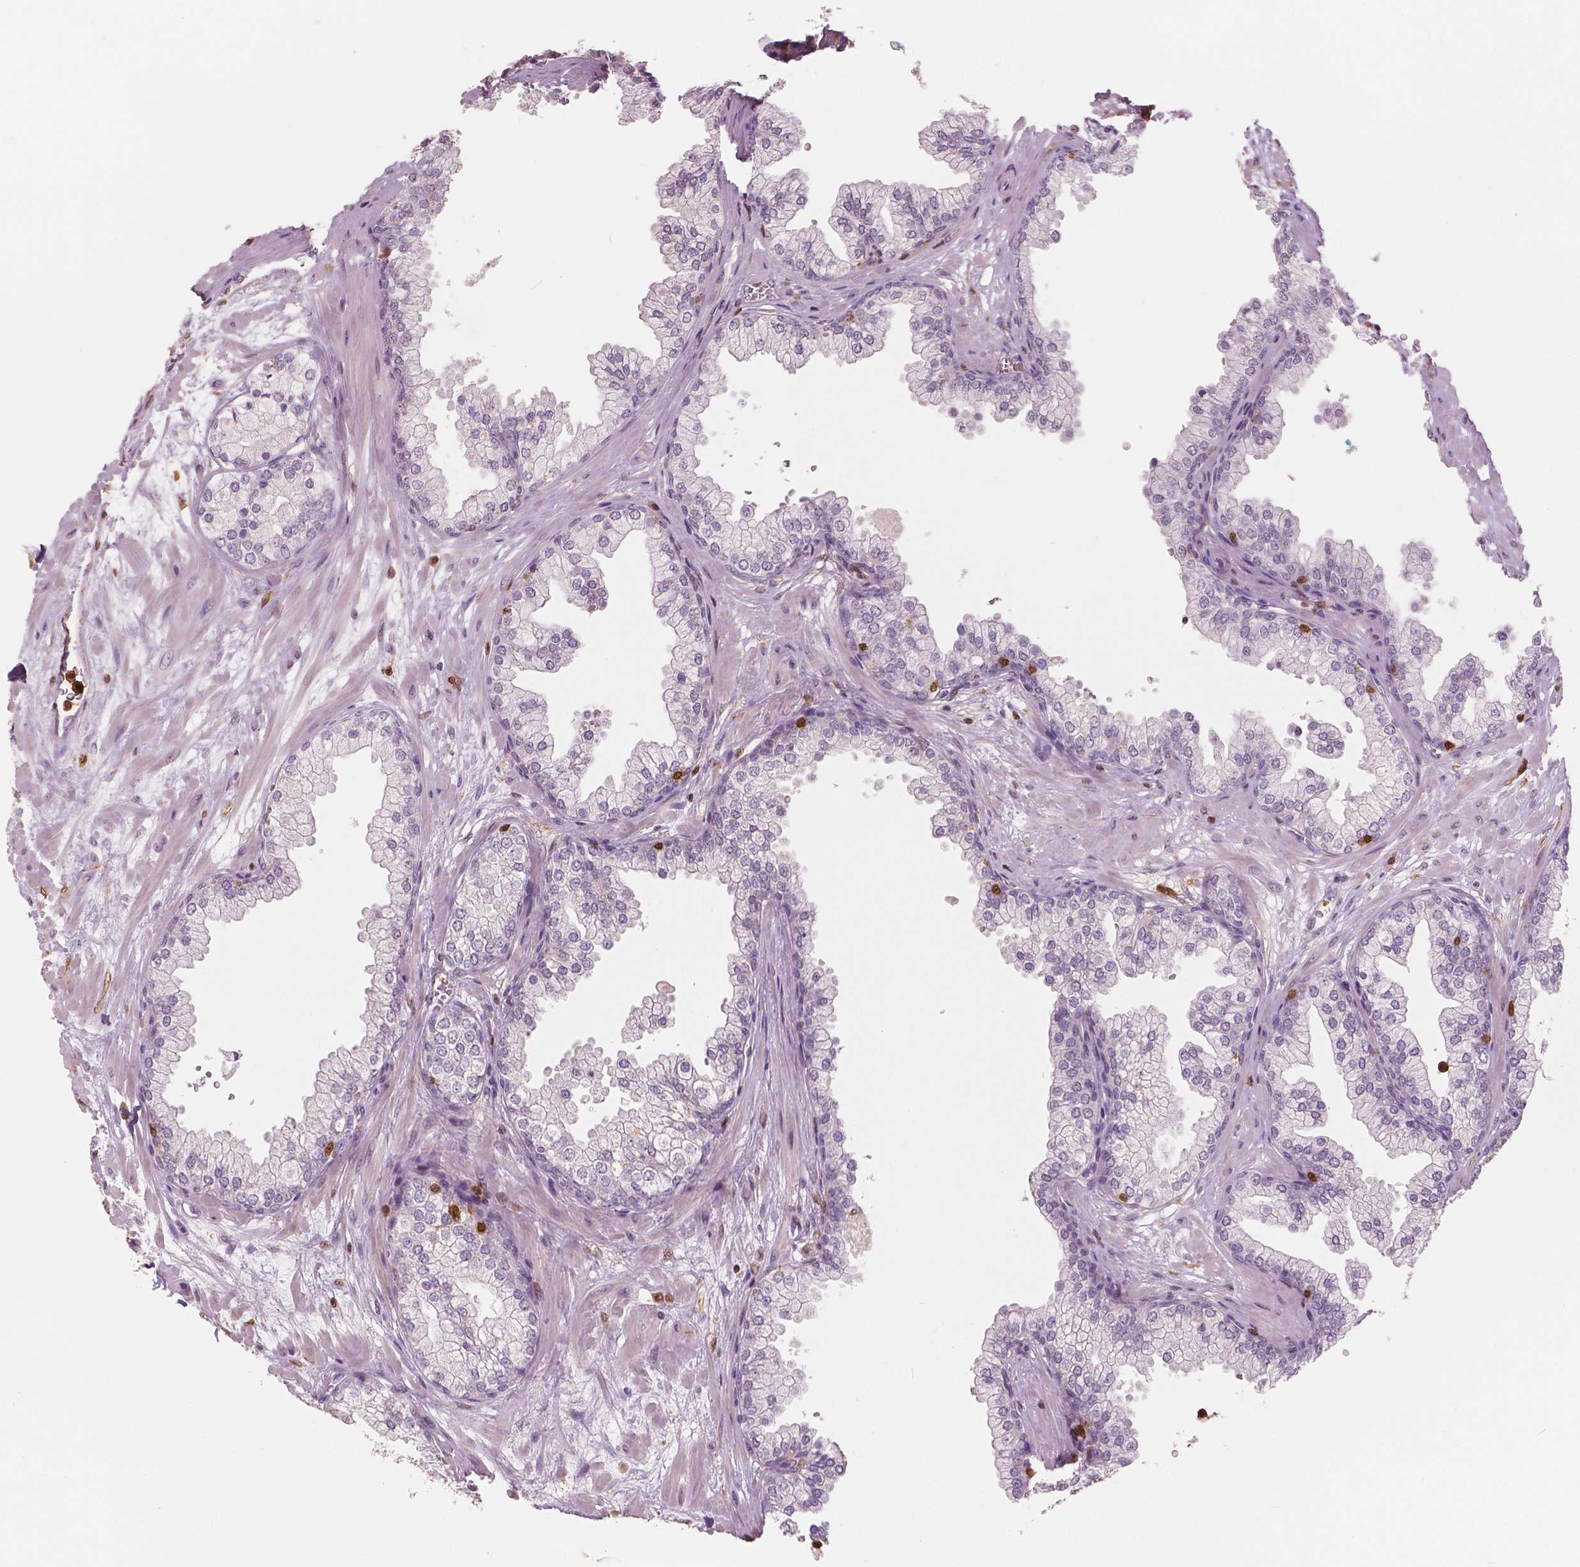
{"staining": {"intensity": "negative", "quantity": "none", "location": "none"}, "tissue": "prostate", "cell_type": "Glandular cells", "image_type": "normal", "snomed": [{"axis": "morphology", "description": "Normal tissue, NOS"}, {"axis": "topography", "description": "Prostate"}, {"axis": "topography", "description": "Peripheral nerve tissue"}], "caption": "IHC micrograph of normal prostate: human prostate stained with DAB (3,3'-diaminobenzidine) reveals no significant protein expression in glandular cells.", "gene": "S100A4", "patient": {"sex": "male", "age": 61}}